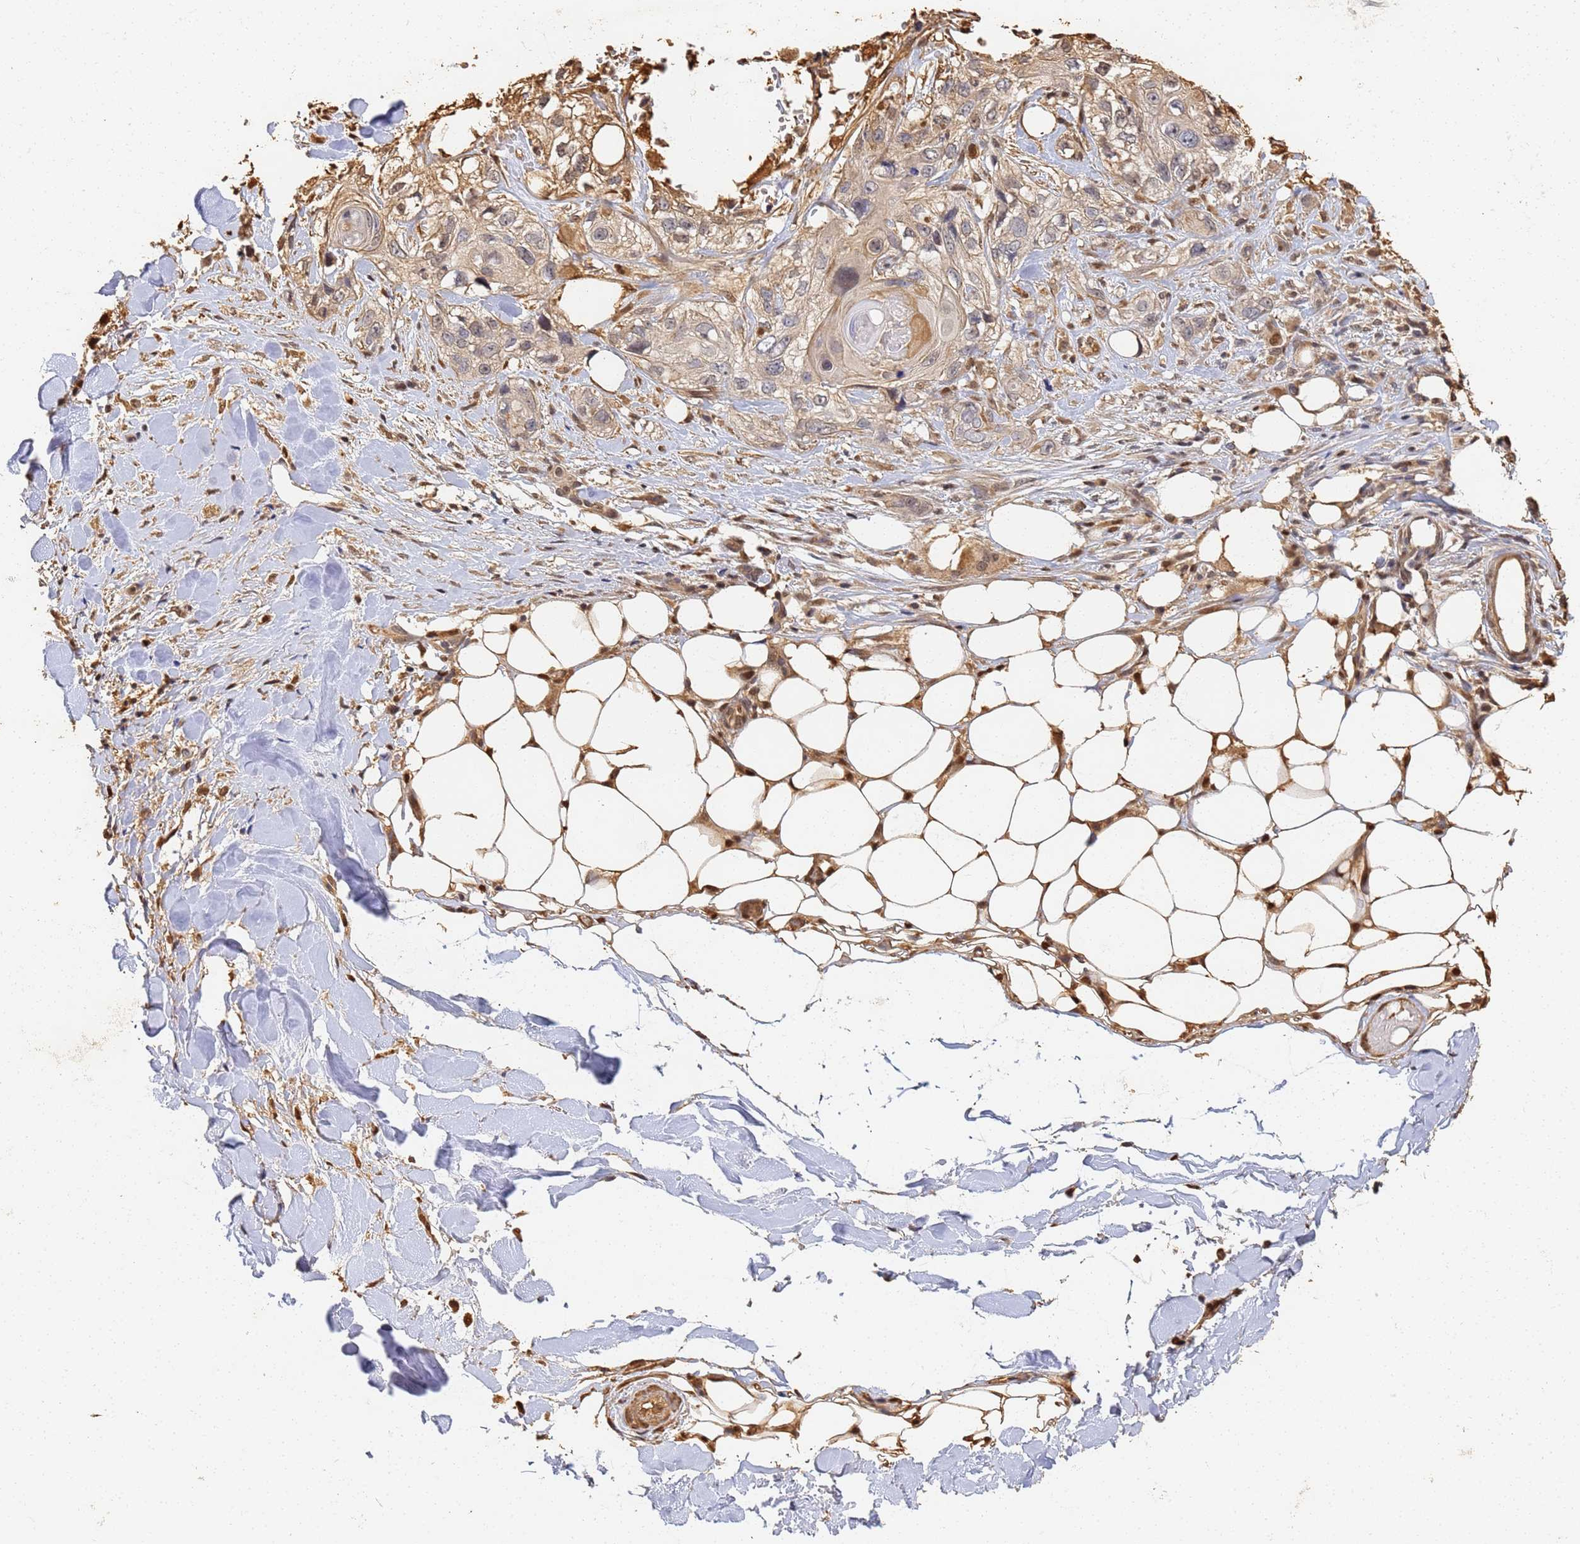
{"staining": {"intensity": "weak", "quantity": "25%-75%", "location": "cytoplasmic/membranous"}, "tissue": "skin cancer", "cell_type": "Tumor cells", "image_type": "cancer", "snomed": [{"axis": "morphology", "description": "Normal tissue, NOS"}, {"axis": "morphology", "description": "Squamous cell carcinoma, NOS"}, {"axis": "topography", "description": "Skin"}], "caption": "A brown stain highlights weak cytoplasmic/membranous positivity of a protein in squamous cell carcinoma (skin) tumor cells.", "gene": "JAK2", "patient": {"sex": "male", "age": 72}}